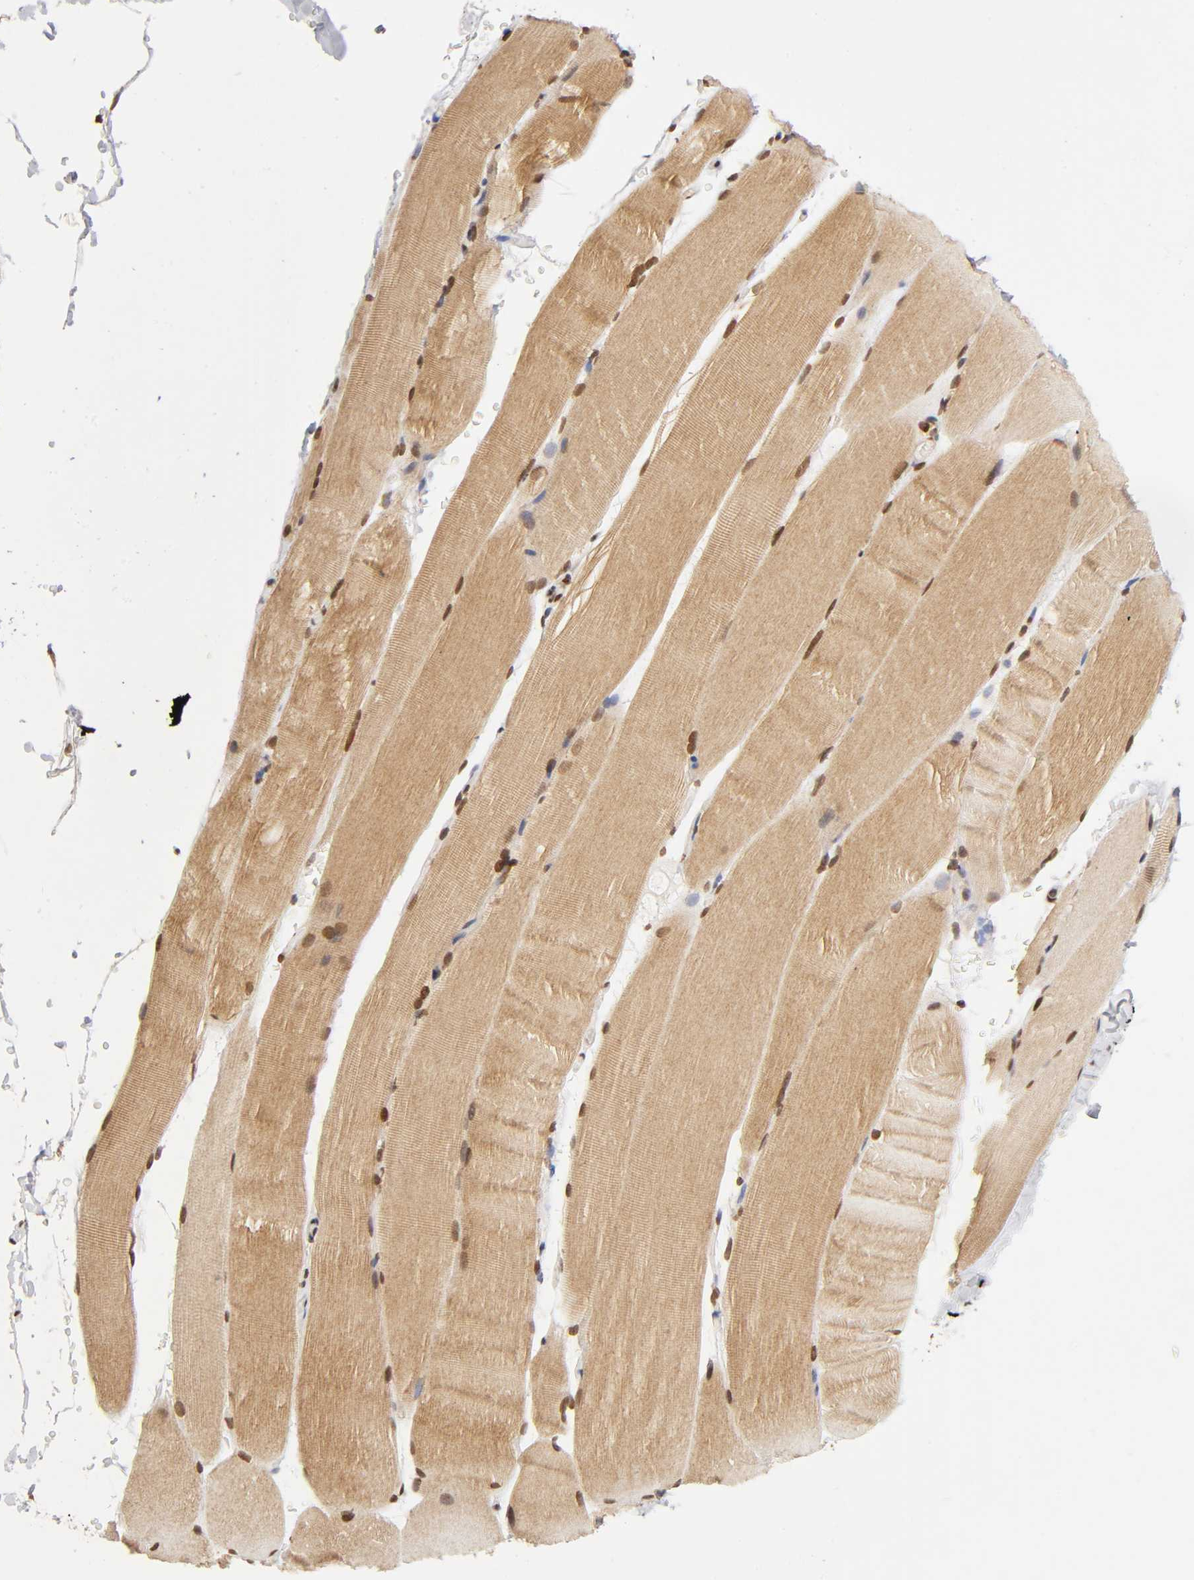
{"staining": {"intensity": "moderate", "quantity": ">75%", "location": "cytoplasmic/membranous,nuclear"}, "tissue": "skeletal muscle", "cell_type": "Myocytes", "image_type": "normal", "snomed": [{"axis": "morphology", "description": "Normal tissue, NOS"}, {"axis": "topography", "description": "Skeletal muscle"}, {"axis": "topography", "description": "Parathyroid gland"}], "caption": "Protein expression analysis of normal skeletal muscle reveals moderate cytoplasmic/membranous,nuclear staining in approximately >75% of myocytes.", "gene": "MLLT6", "patient": {"sex": "female", "age": 37}}